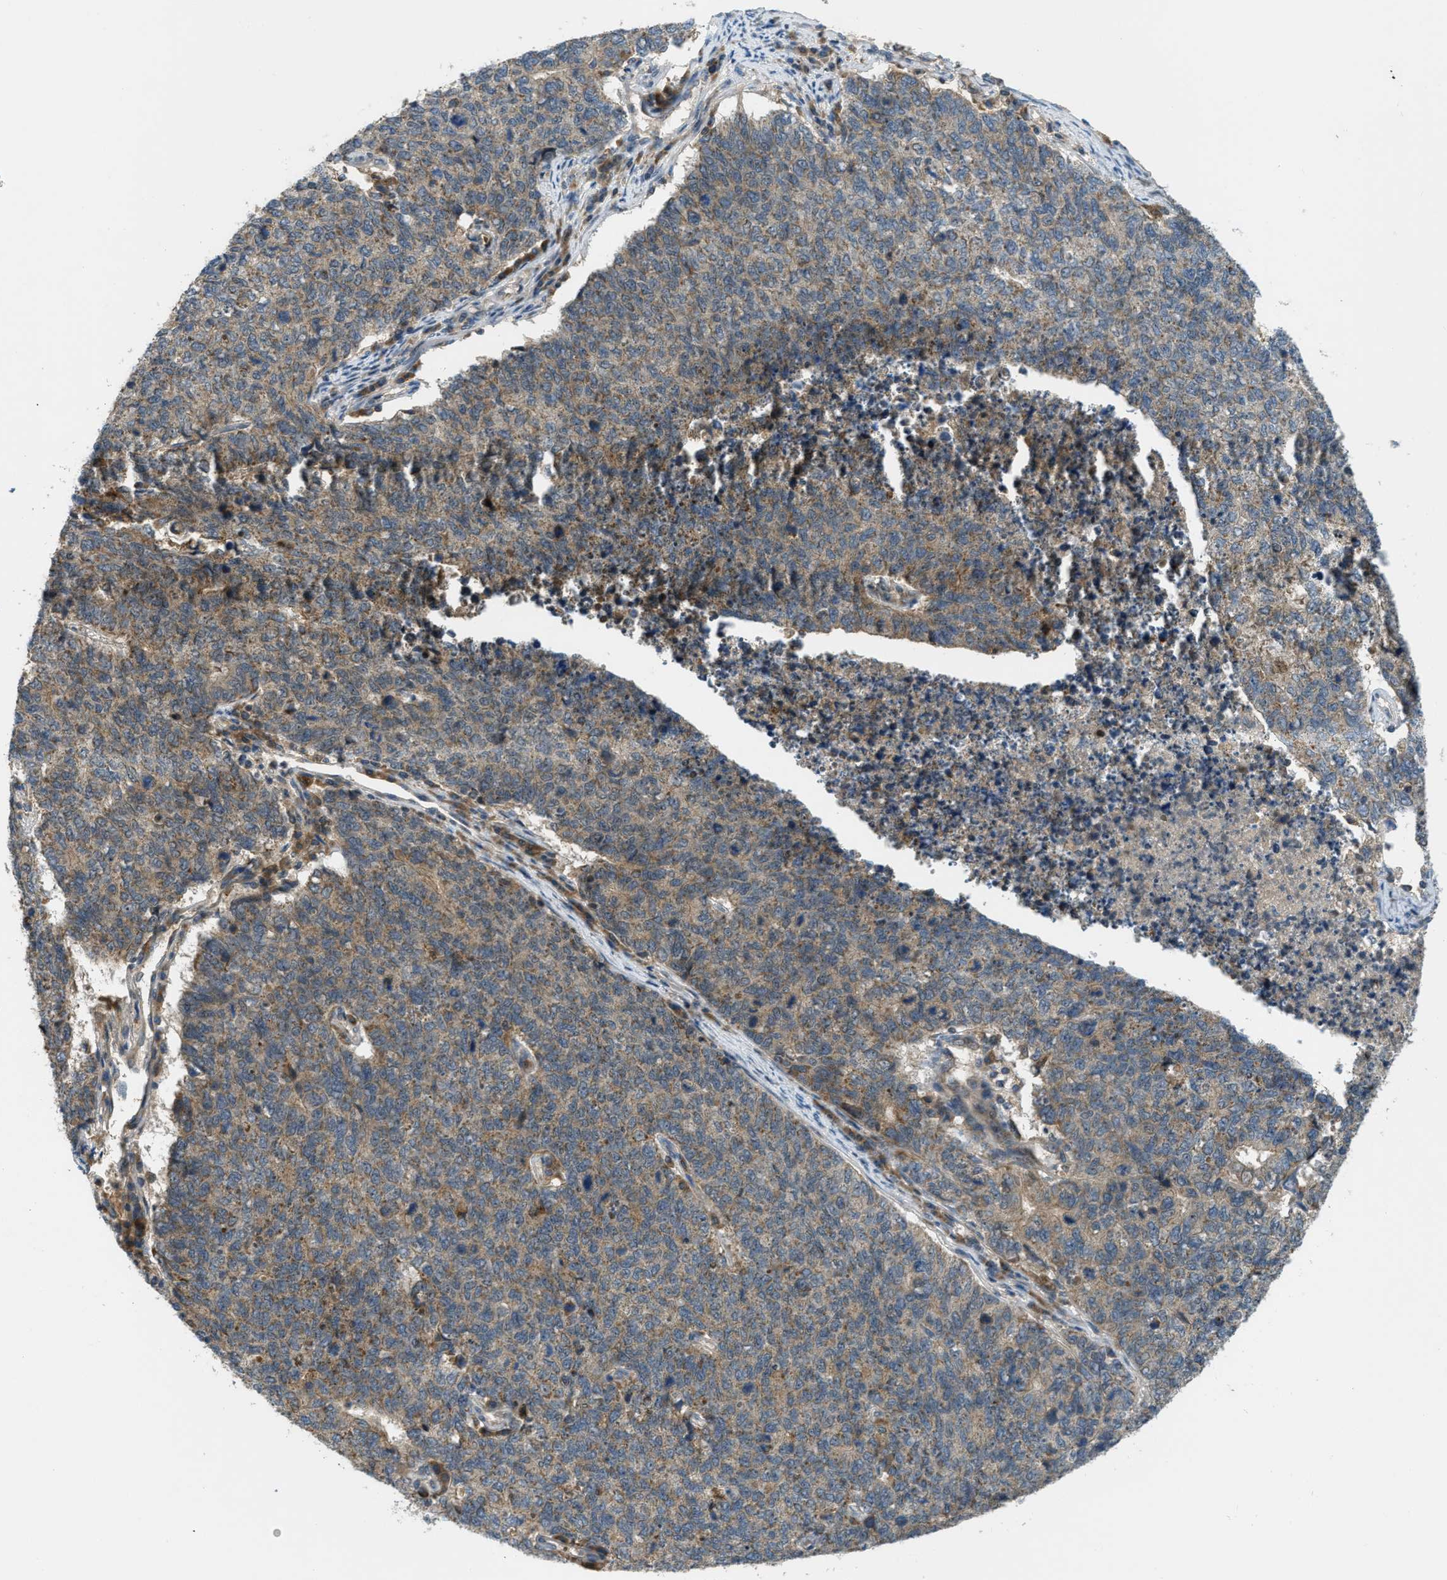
{"staining": {"intensity": "weak", "quantity": ">75%", "location": "cytoplasmic/membranous"}, "tissue": "cervical cancer", "cell_type": "Tumor cells", "image_type": "cancer", "snomed": [{"axis": "morphology", "description": "Squamous cell carcinoma, NOS"}, {"axis": "topography", "description": "Cervix"}], "caption": "Immunohistochemistry (IHC) staining of cervical cancer (squamous cell carcinoma), which shows low levels of weak cytoplasmic/membranous positivity in approximately >75% of tumor cells indicating weak cytoplasmic/membranous protein positivity. The staining was performed using DAB (brown) for protein detection and nuclei were counterstained in hematoxylin (blue).", "gene": "ZNF71", "patient": {"sex": "female", "age": 63}}